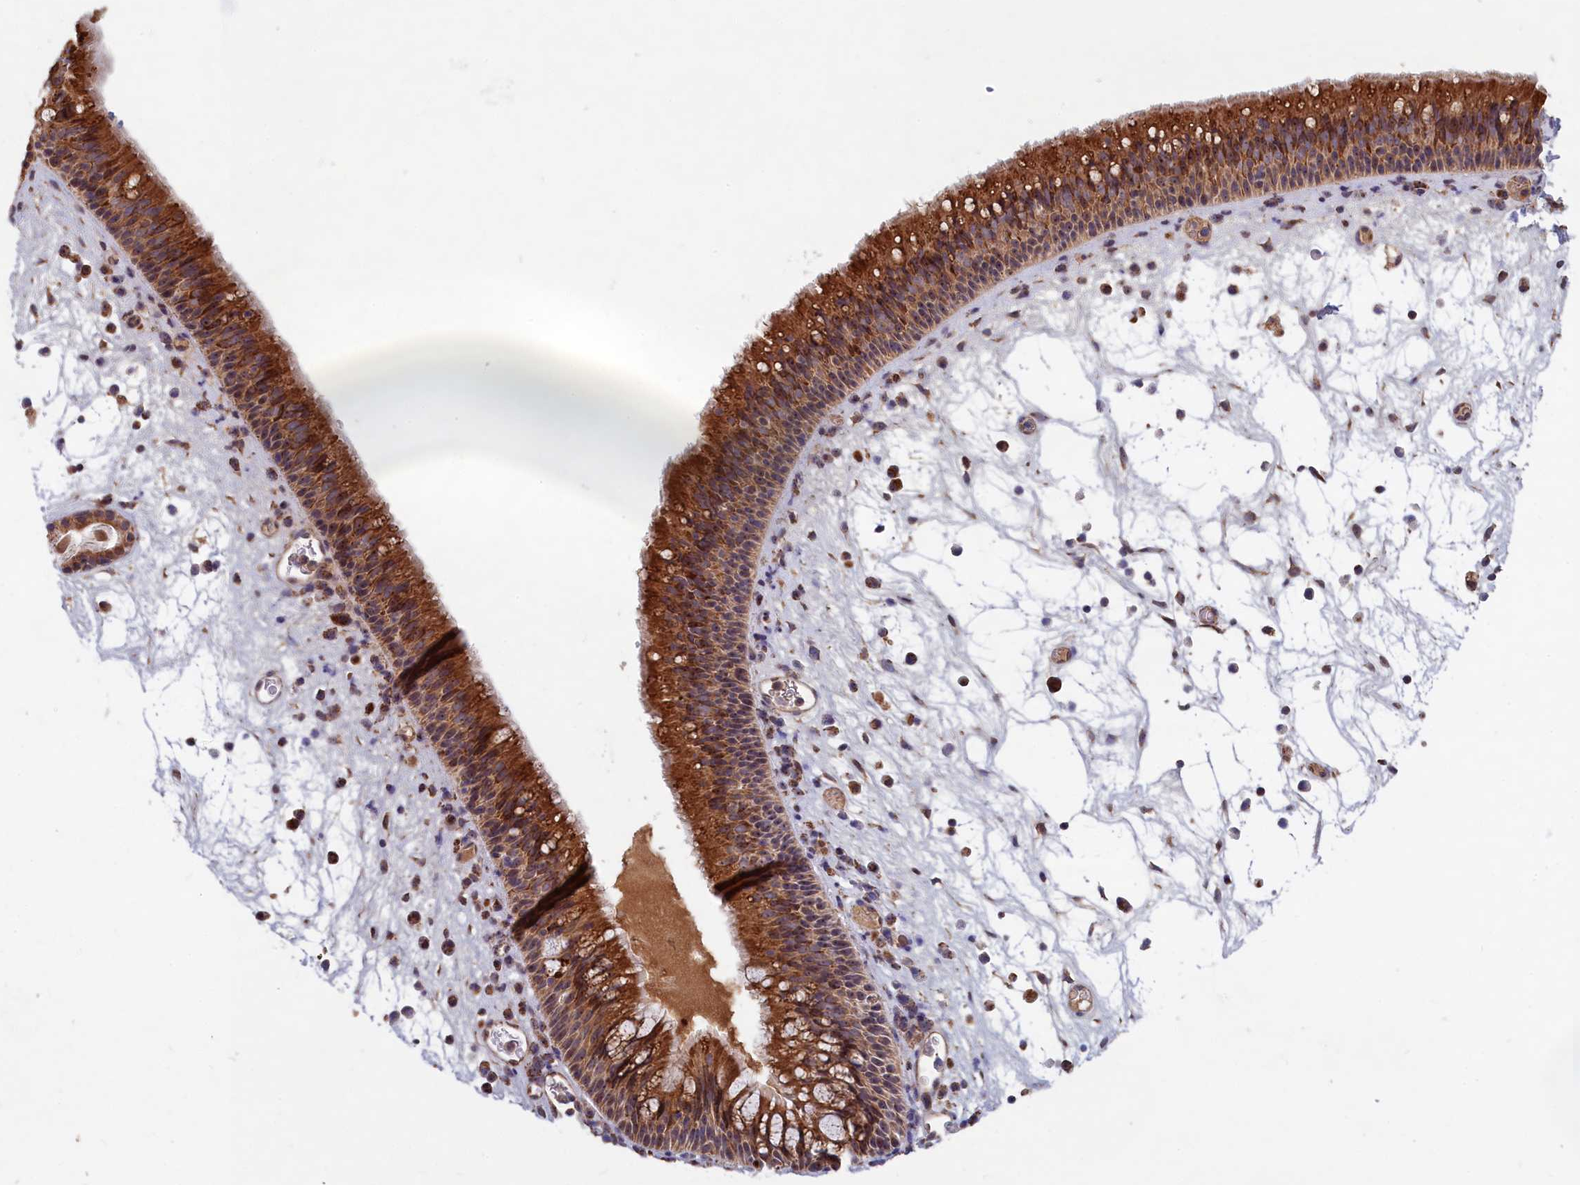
{"staining": {"intensity": "strong", "quantity": ">75%", "location": "cytoplasmic/membranous,nuclear"}, "tissue": "nasopharynx", "cell_type": "Respiratory epithelial cells", "image_type": "normal", "snomed": [{"axis": "morphology", "description": "Normal tissue, NOS"}, {"axis": "morphology", "description": "Inflammation, NOS"}, {"axis": "morphology", "description": "Malignant melanoma, Metastatic site"}, {"axis": "topography", "description": "Nasopharynx"}], "caption": "Nasopharynx stained for a protein reveals strong cytoplasmic/membranous,nuclear positivity in respiratory epithelial cells.", "gene": "ENSG00000269825", "patient": {"sex": "male", "age": 70}}